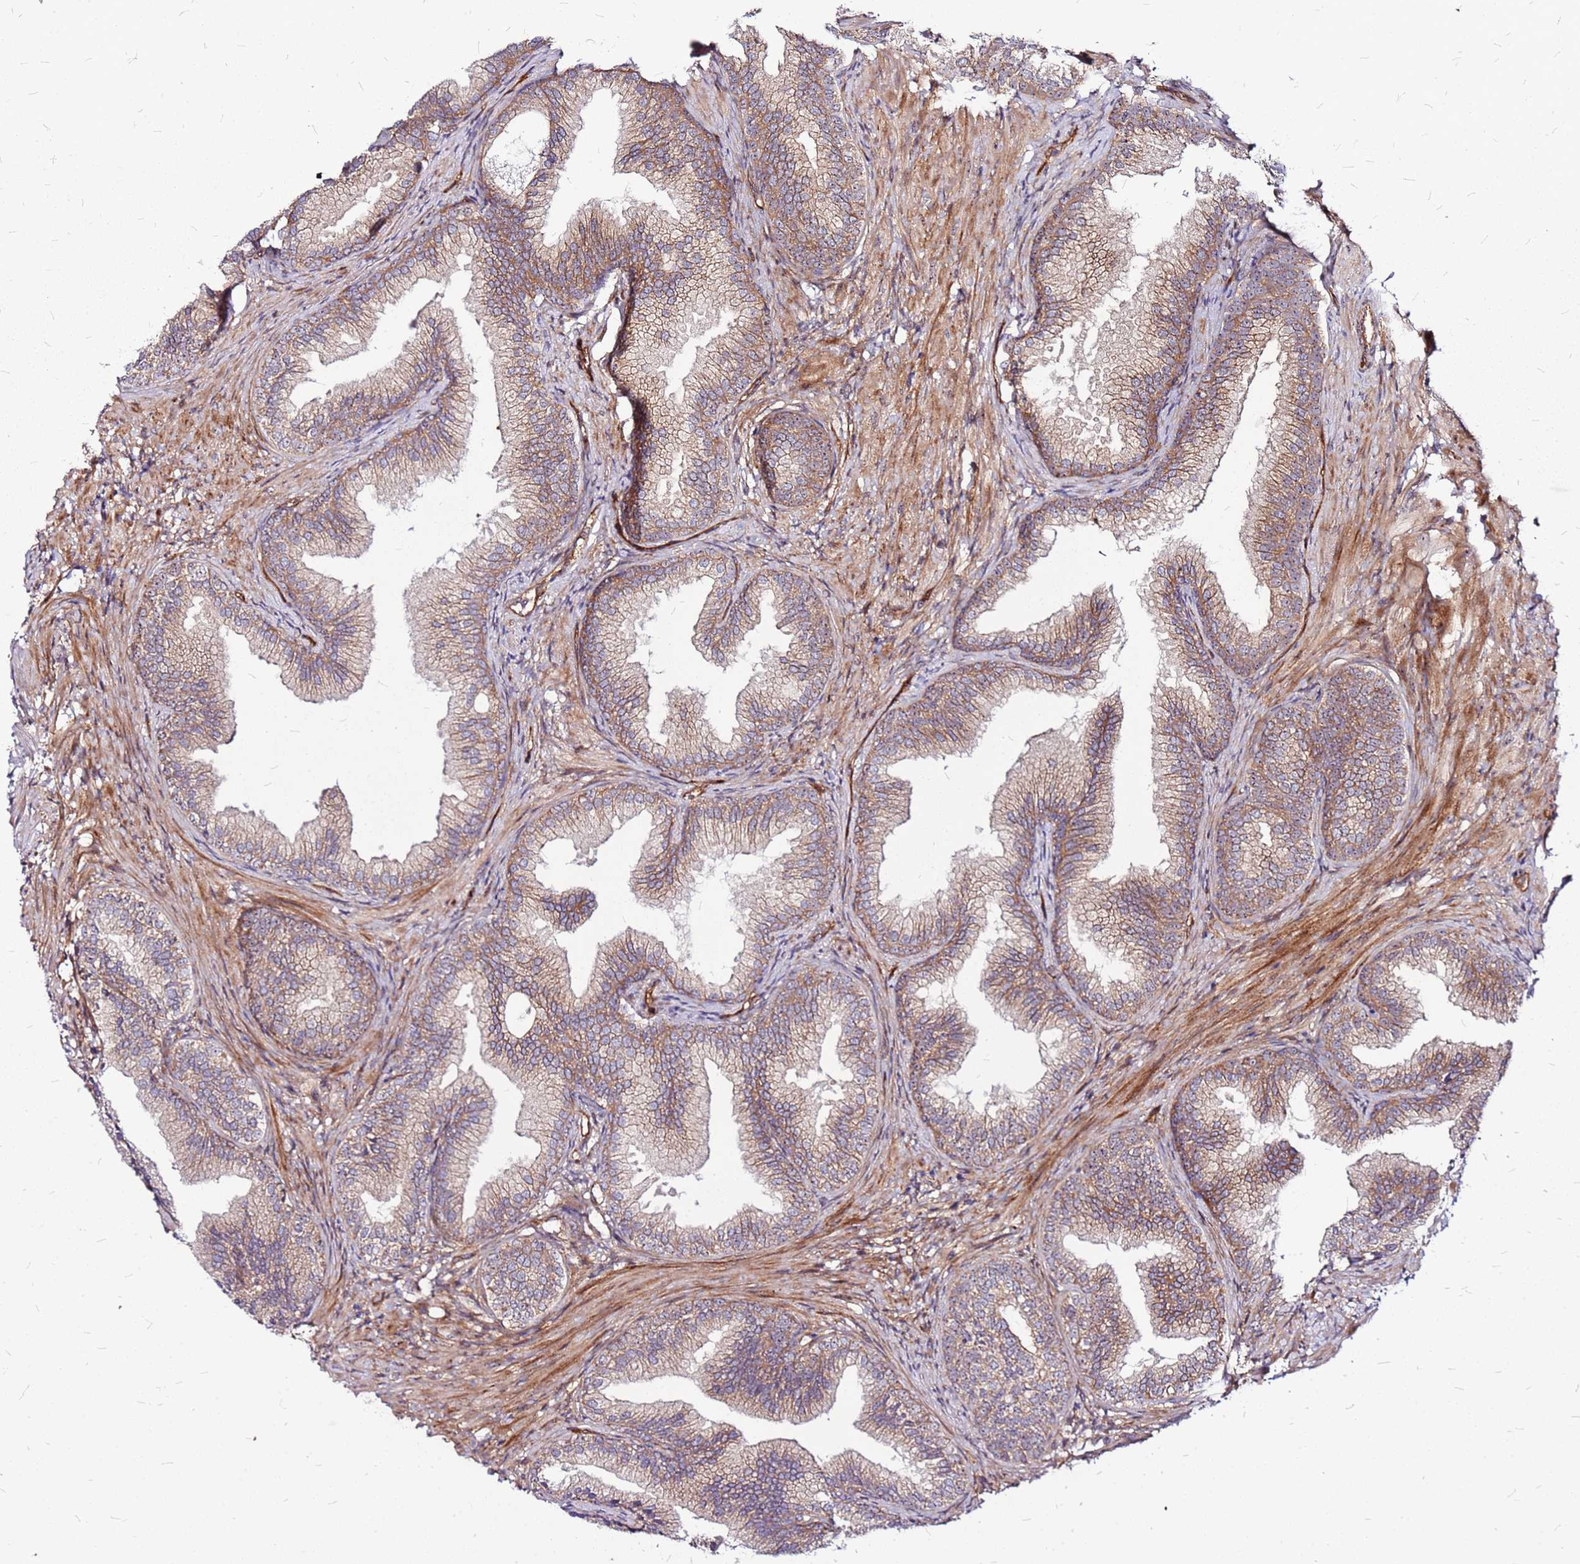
{"staining": {"intensity": "moderate", "quantity": ">75%", "location": "cytoplasmic/membranous"}, "tissue": "prostate", "cell_type": "Glandular cells", "image_type": "normal", "snomed": [{"axis": "morphology", "description": "Normal tissue, NOS"}, {"axis": "topography", "description": "Prostate"}], "caption": "A medium amount of moderate cytoplasmic/membranous expression is present in about >75% of glandular cells in unremarkable prostate.", "gene": "TOPAZ1", "patient": {"sex": "male", "age": 76}}